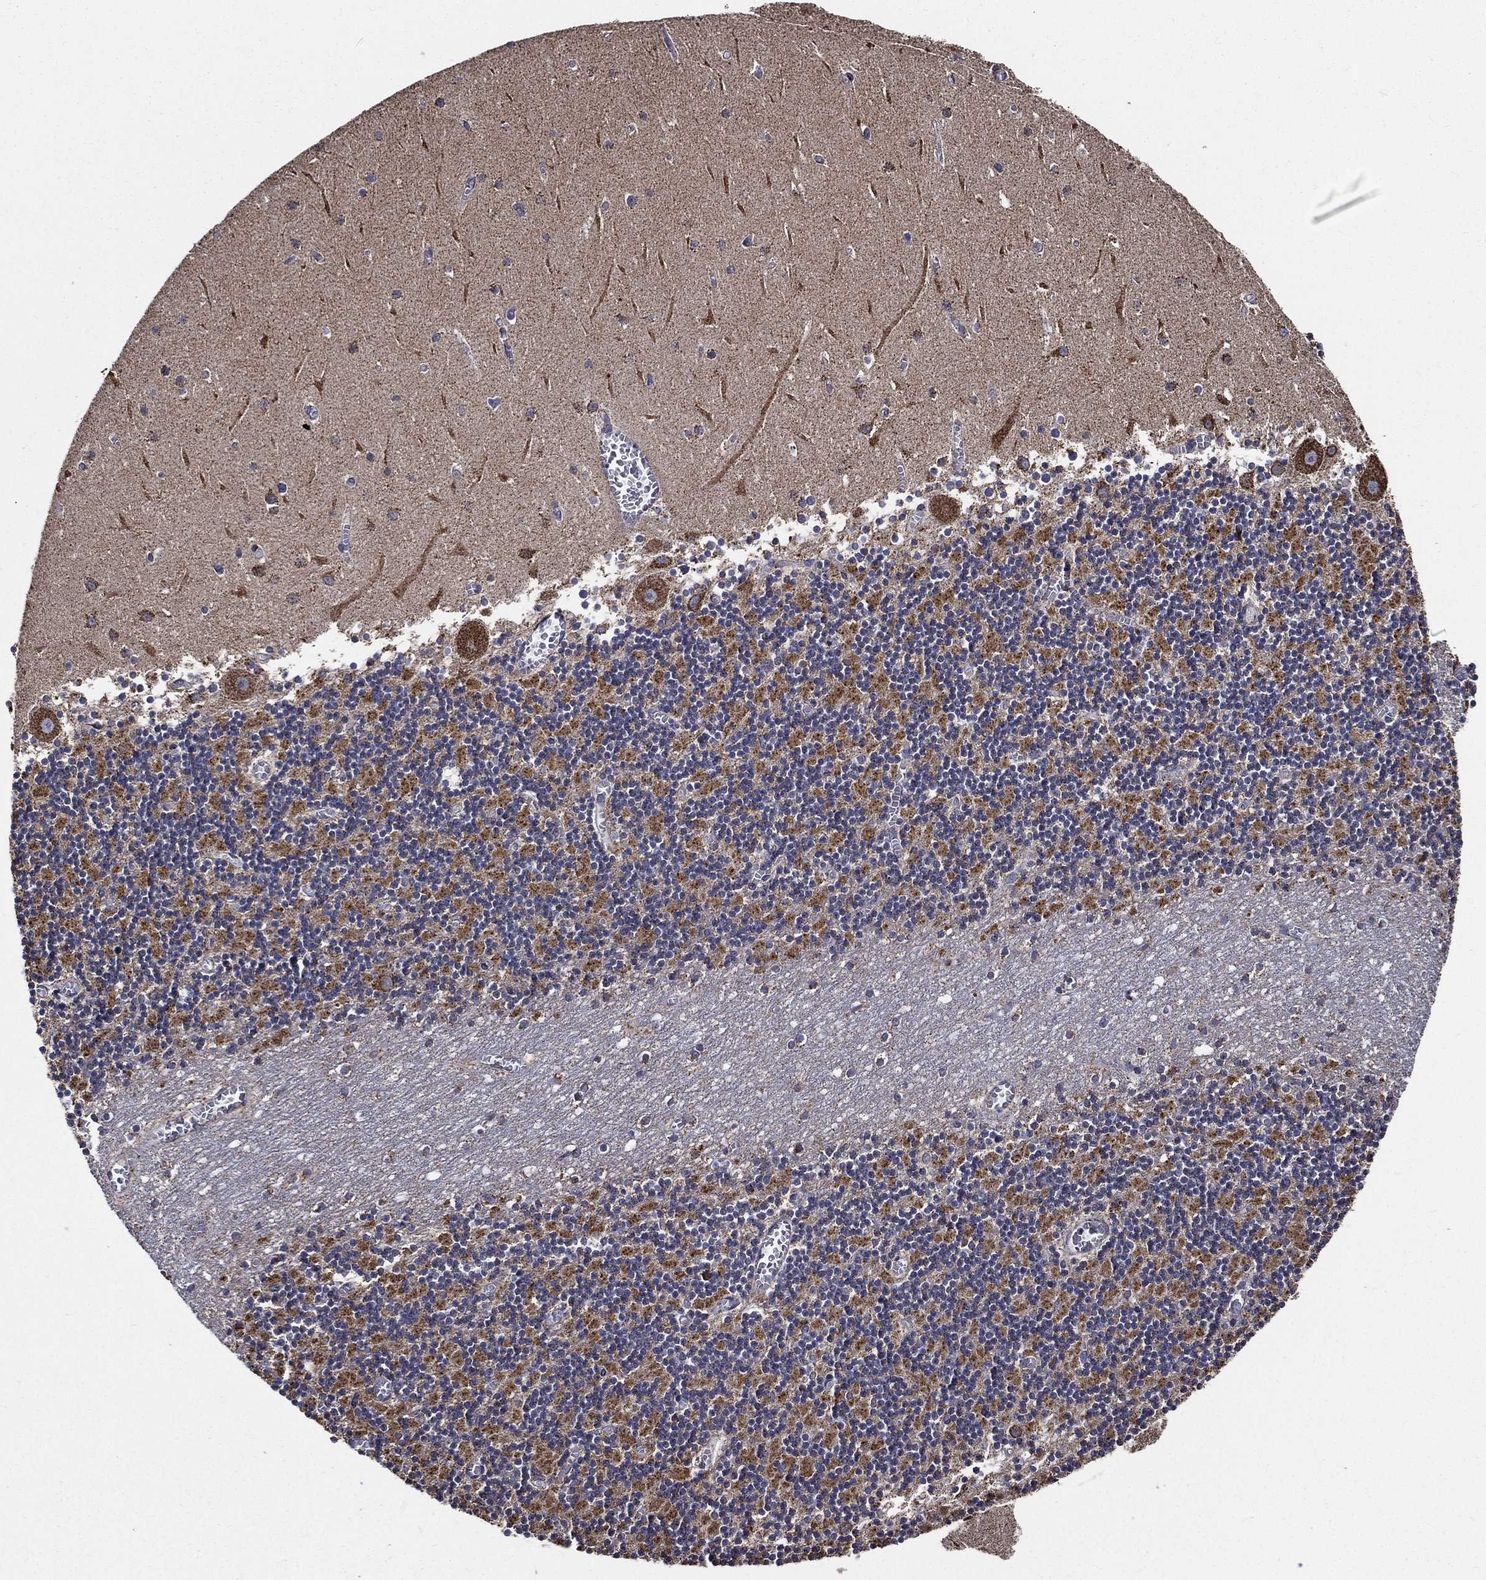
{"staining": {"intensity": "negative", "quantity": "none", "location": "none"}, "tissue": "cerebellum", "cell_type": "Cells in granular layer", "image_type": "normal", "snomed": [{"axis": "morphology", "description": "Normal tissue, NOS"}, {"axis": "topography", "description": "Cerebellum"}], "caption": "A high-resolution histopathology image shows IHC staining of normal cerebellum, which displays no significant staining in cells in granular layer.", "gene": "NDUFAB1", "patient": {"sex": "female", "age": 28}}